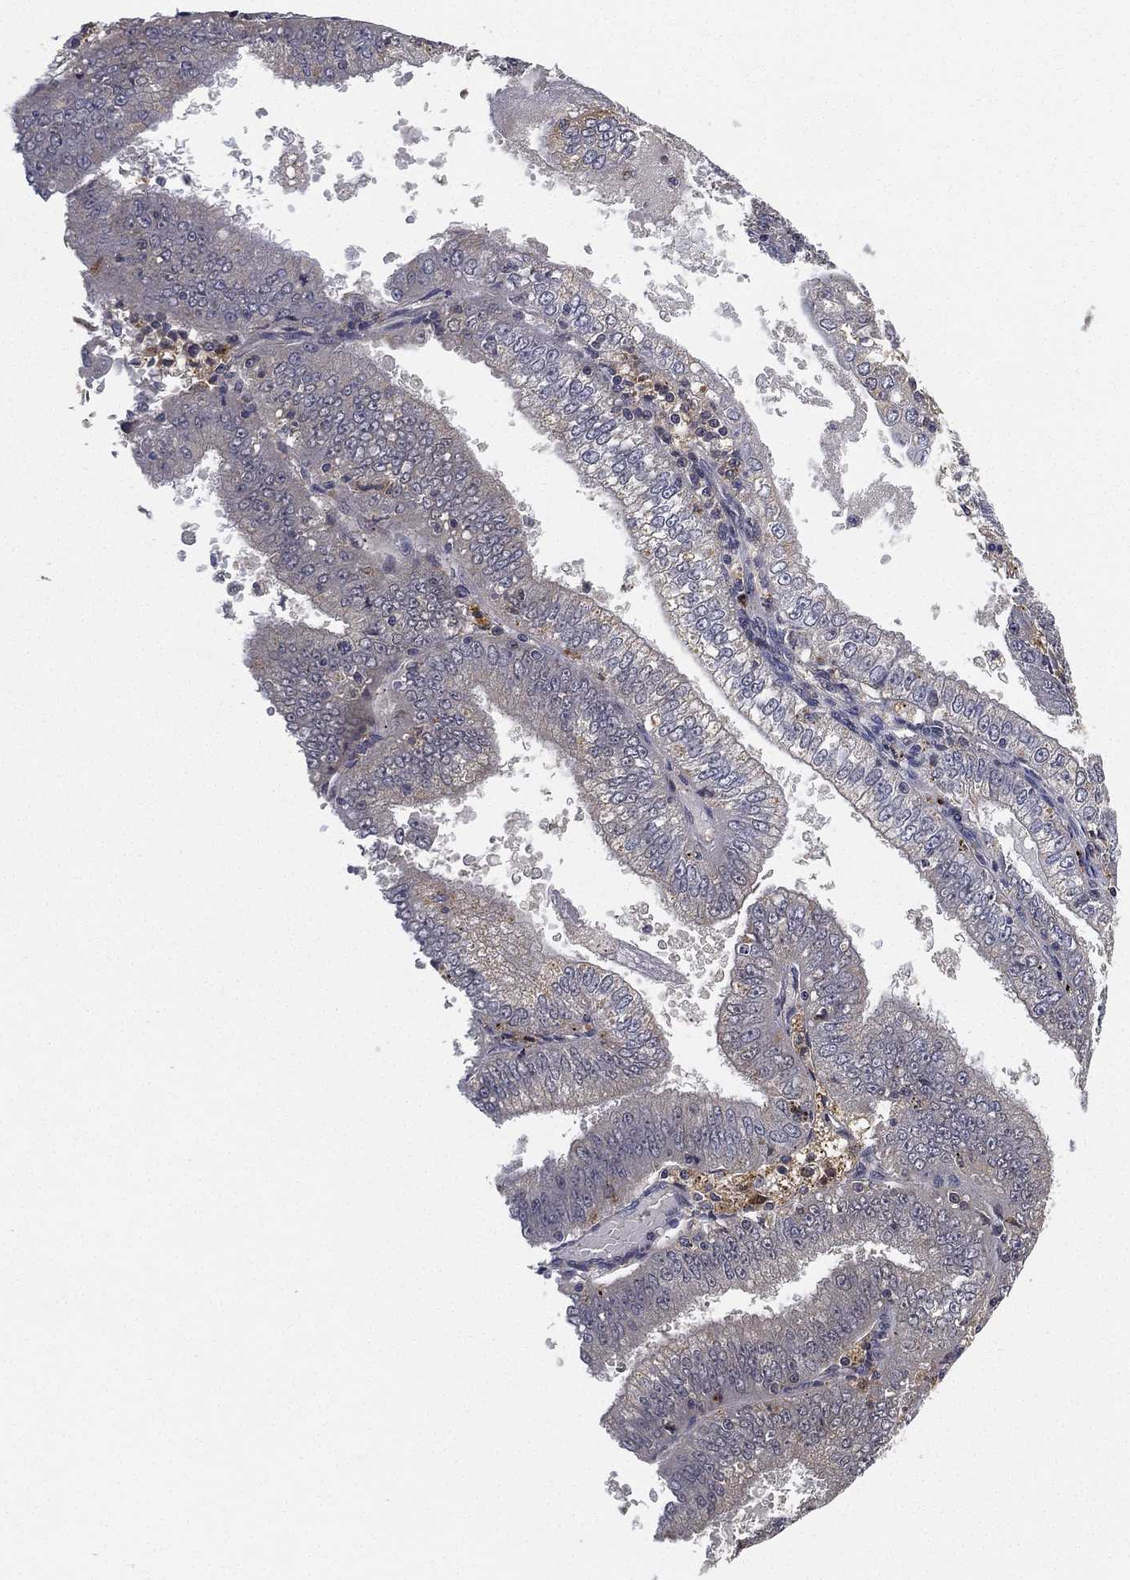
{"staining": {"intensity": "negative", "quantity": "none", "location": "none"}, "tissue": "endometrial cancer", "cell_type": "Tumor cells", "image_type": "cancer", "snomed": [{"axis": "morphology", "description": "Adenocarcinoma, NOS"}, {"axis": "topography", "description": "Endometrium"}], "caption": "Tumor cells show no significant protein expression in endometrial cancer (adenocarcinoma).", "gene": "CFAP251", "patient": {"sex": "female", "age": 66}}